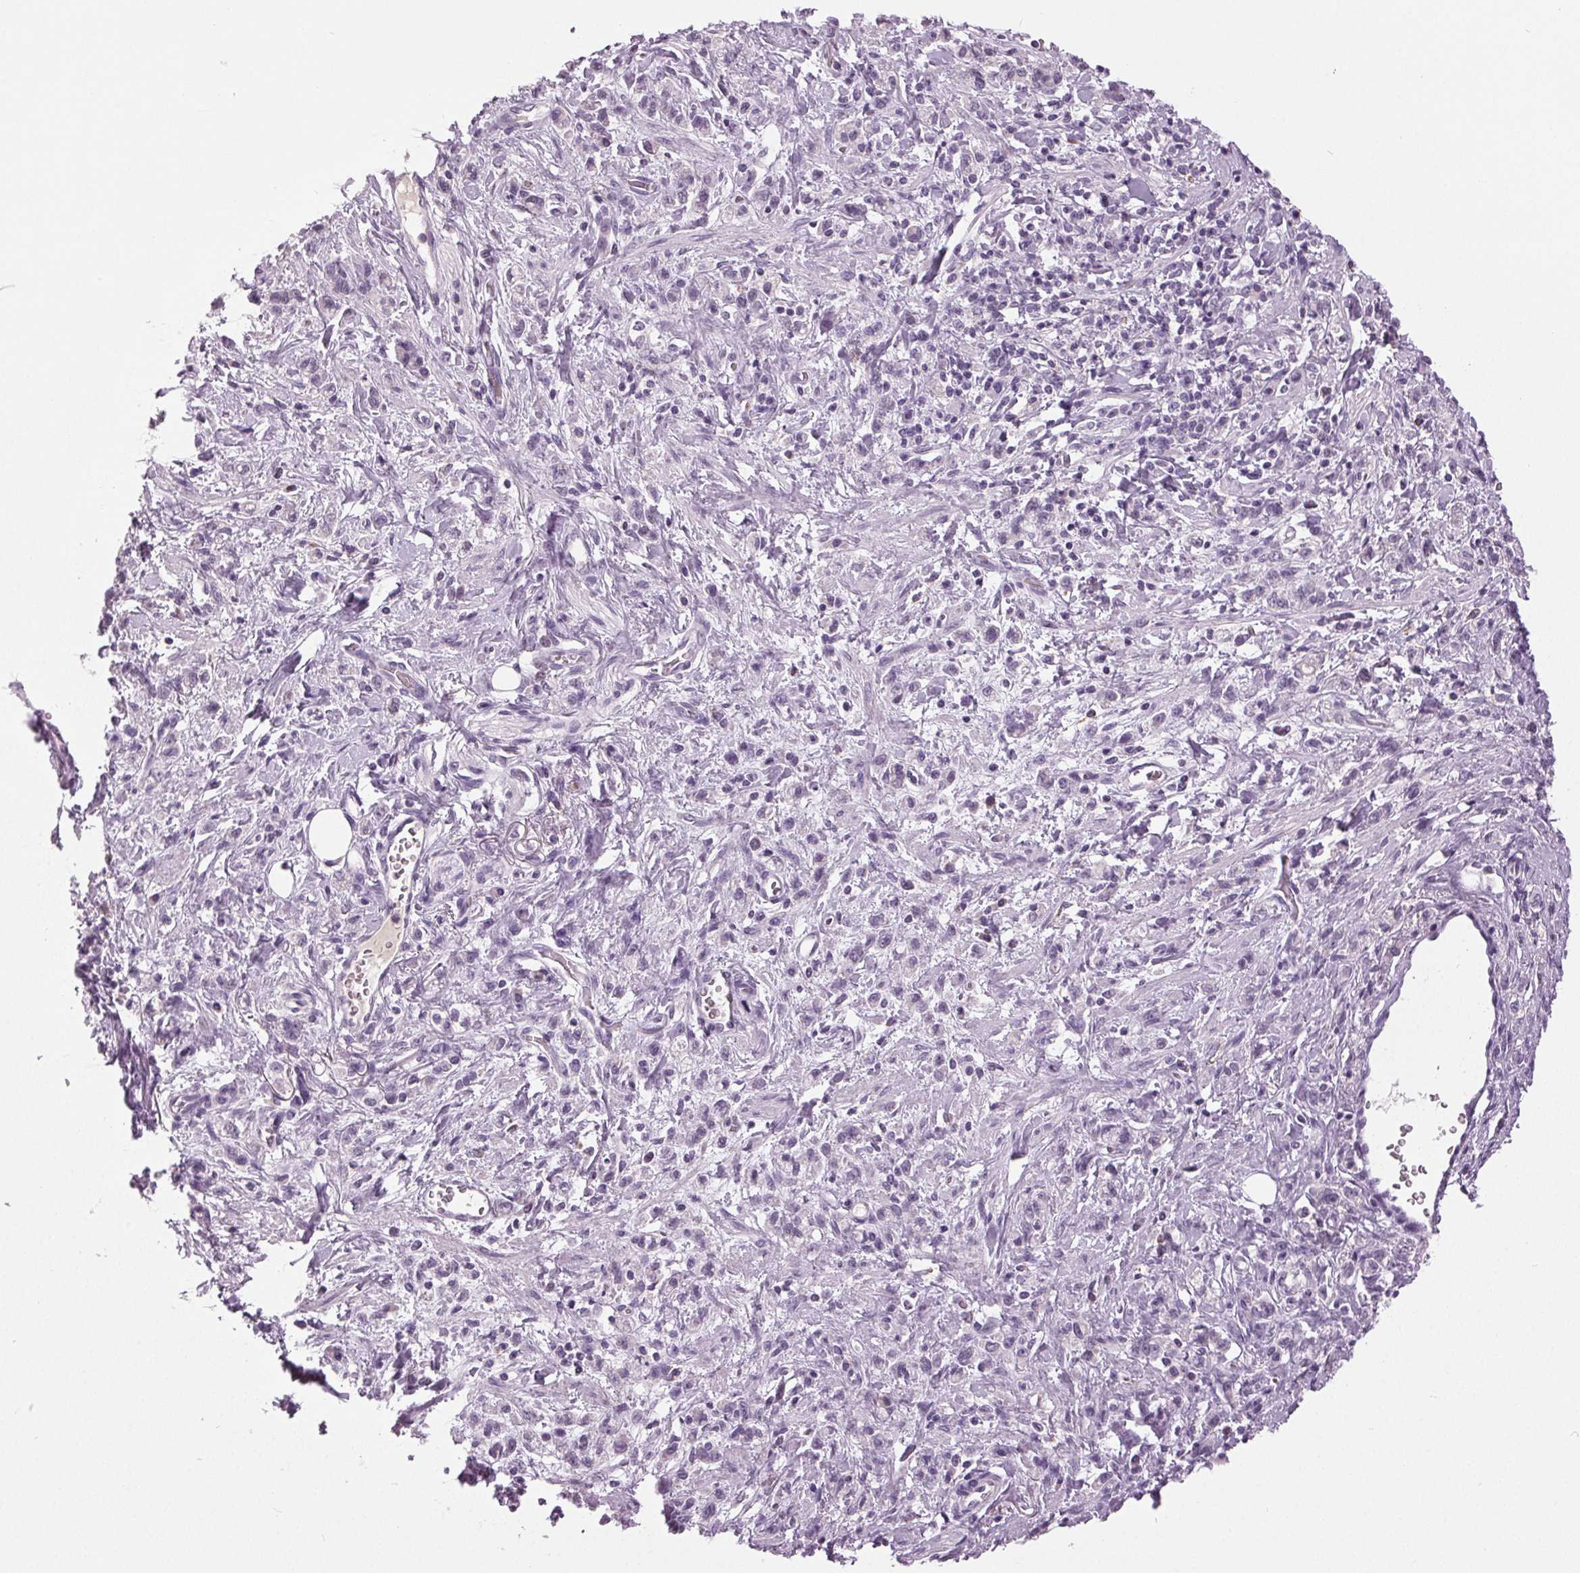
{"staining": {"intensity": "negative", "quantity": "none", "location": "none"}, "tissue": "stomach cancer", "cell_type": "Tumor cells", "image_type": "cancer", "snomed": [{"axis": "morphology", "description": "Adenocarcinoma, NOS"}, {"axis": "topography", "description": "Stomach"}], "caption": "A micrograph of human stomach cancer (adenocarcinoma) is negative for staining in tumor cells.", "gene": "DNAH12", "patient": {"sex": "male", "age": 77}}